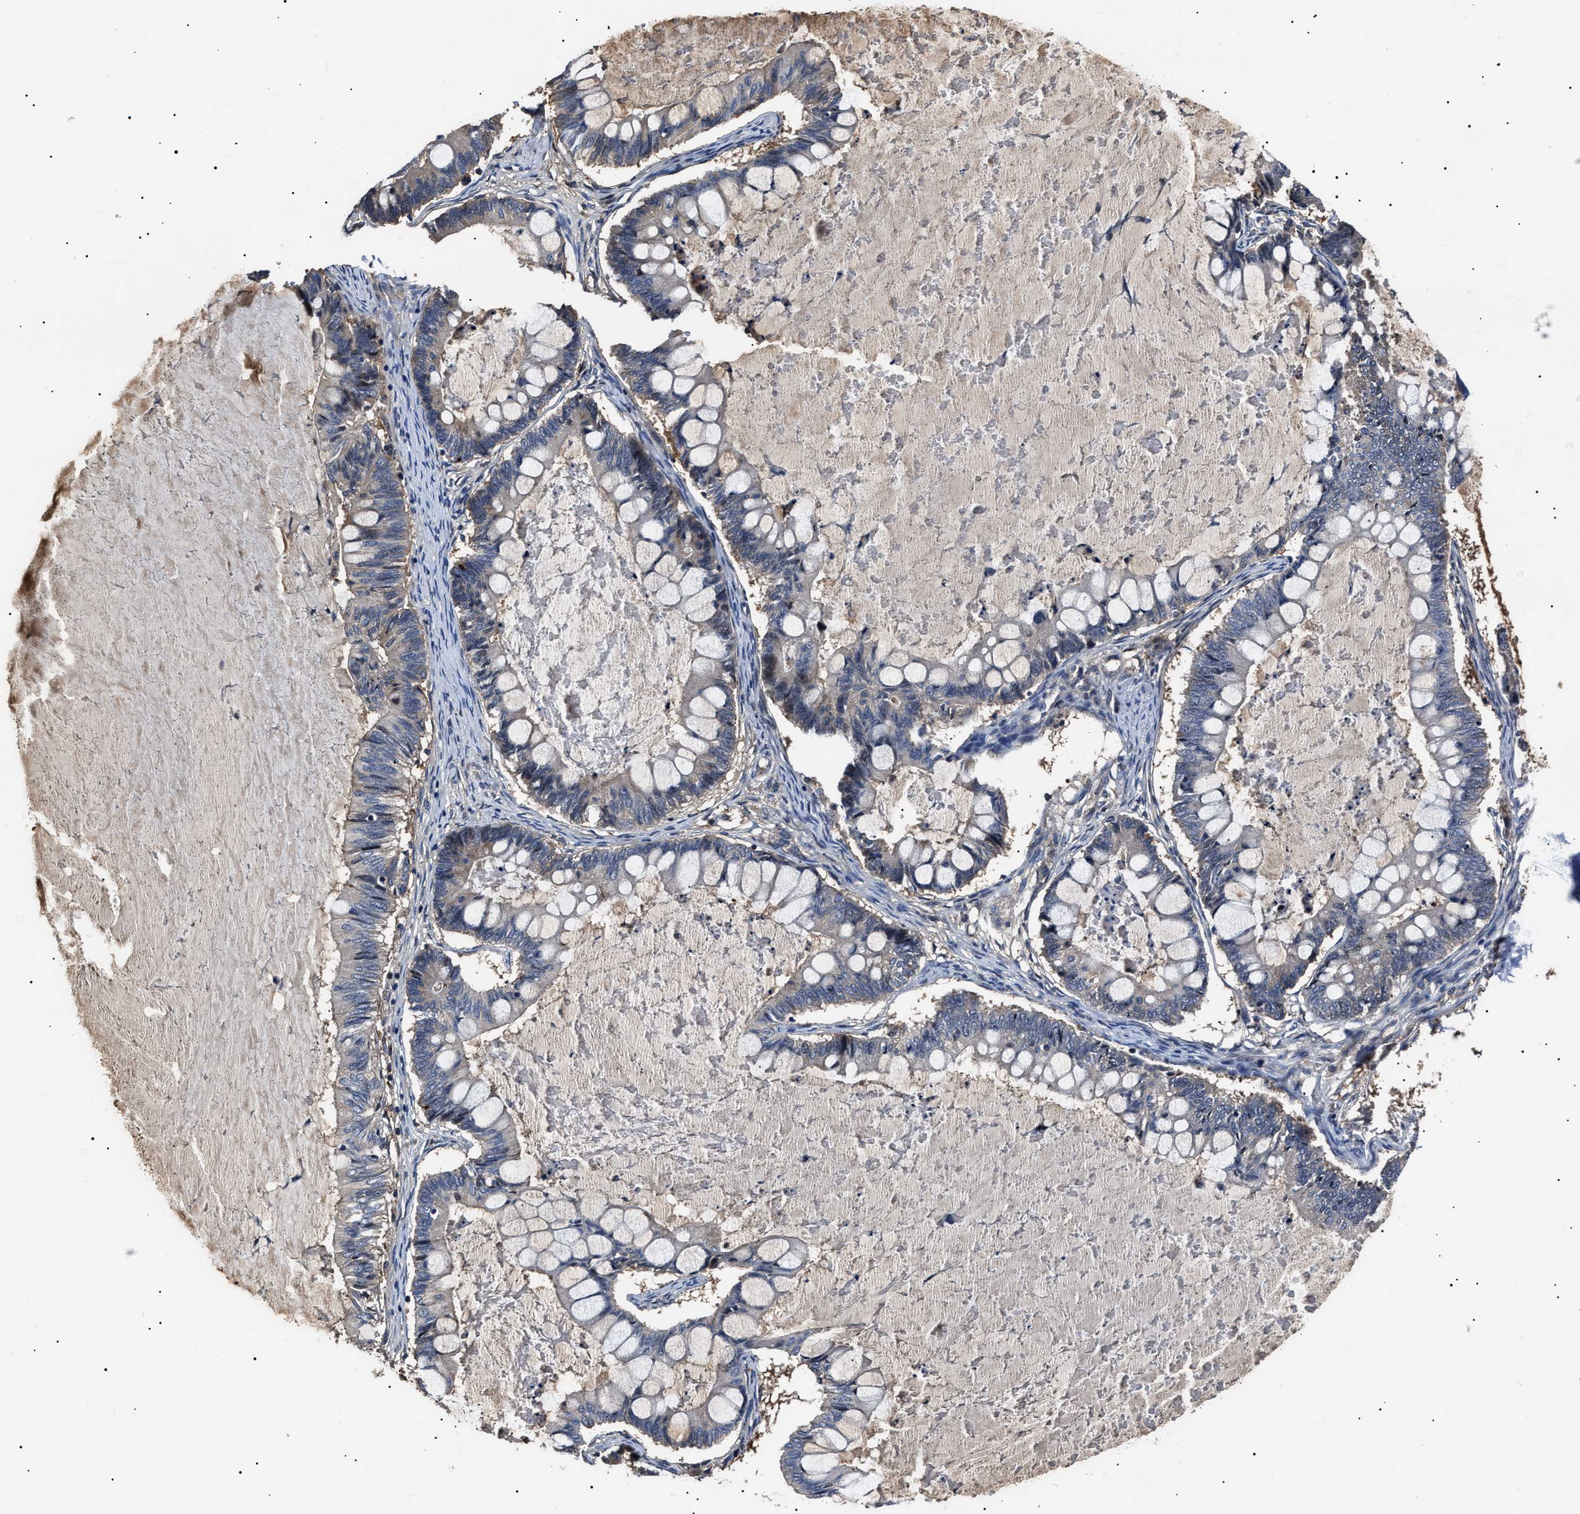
{"staining": {"intensity": "negative", "quantity": "none", "location": "none"}, "tissue": "ovarian cancer", "cell_type": "Tumor cells", "image_type": "cancer", "snomed": [{"axis": "morphology", "description": "Cystadenocarcinoma, mucinous, NOS"}, {"axis": "topography", "description": "Ovary"}], "caption": "The photomicrograph exhibits no significant expression in tumor cells of ovarian cancer (mucinous cystadenocarcinoma). (DAB (3,3'-diaminobenzidine) immunohistochemistry (IHC) visualized using brightfield microscopy, high magnification).", "gene": "IFT81", "patient": {"sex": "female", "age": 61}}